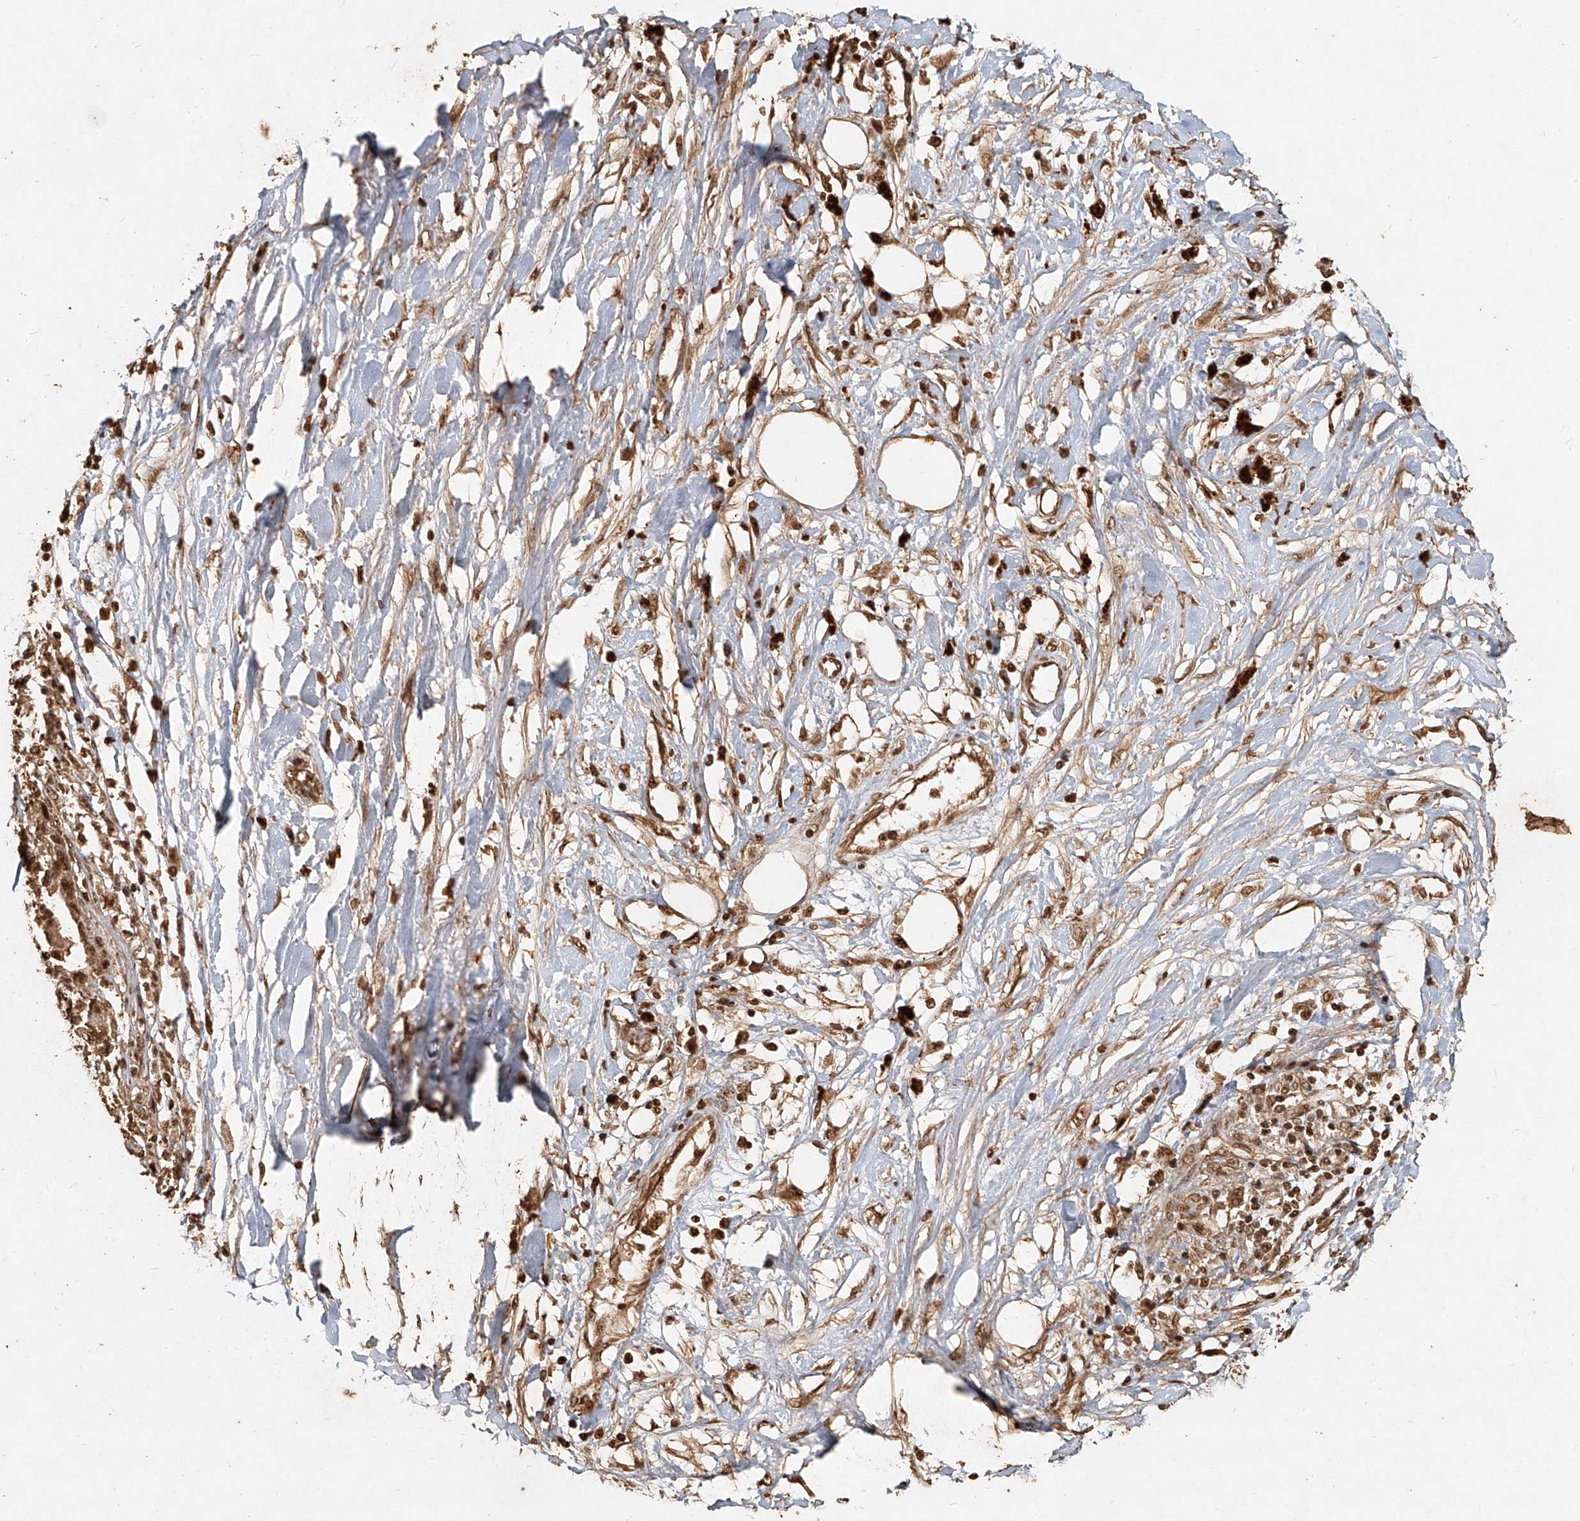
{"staining": {"intensity": "moderate", "quantity": ">75%", "location": "cytoplasmic/membranous,nuclear"}, "tissue": "pancreatic cancer", "cell_type": "Tumor cells", "image_type": "cancer", "snomed": [{"axis": "morphology", "description": "Adenocarcinoma, NOS"}, {"axis": "topography", "description": "Pancreas"}], "caption": "A micrograph showing moderate cytoplasmic/membranous and nuclear expression in about >75% of tumor cells in pancreatic adenocarcinoma, as visualized by brown immunohistochemical staining.", "gene": "UBE2K", "patient": {"sex": "male", "age": 56}}